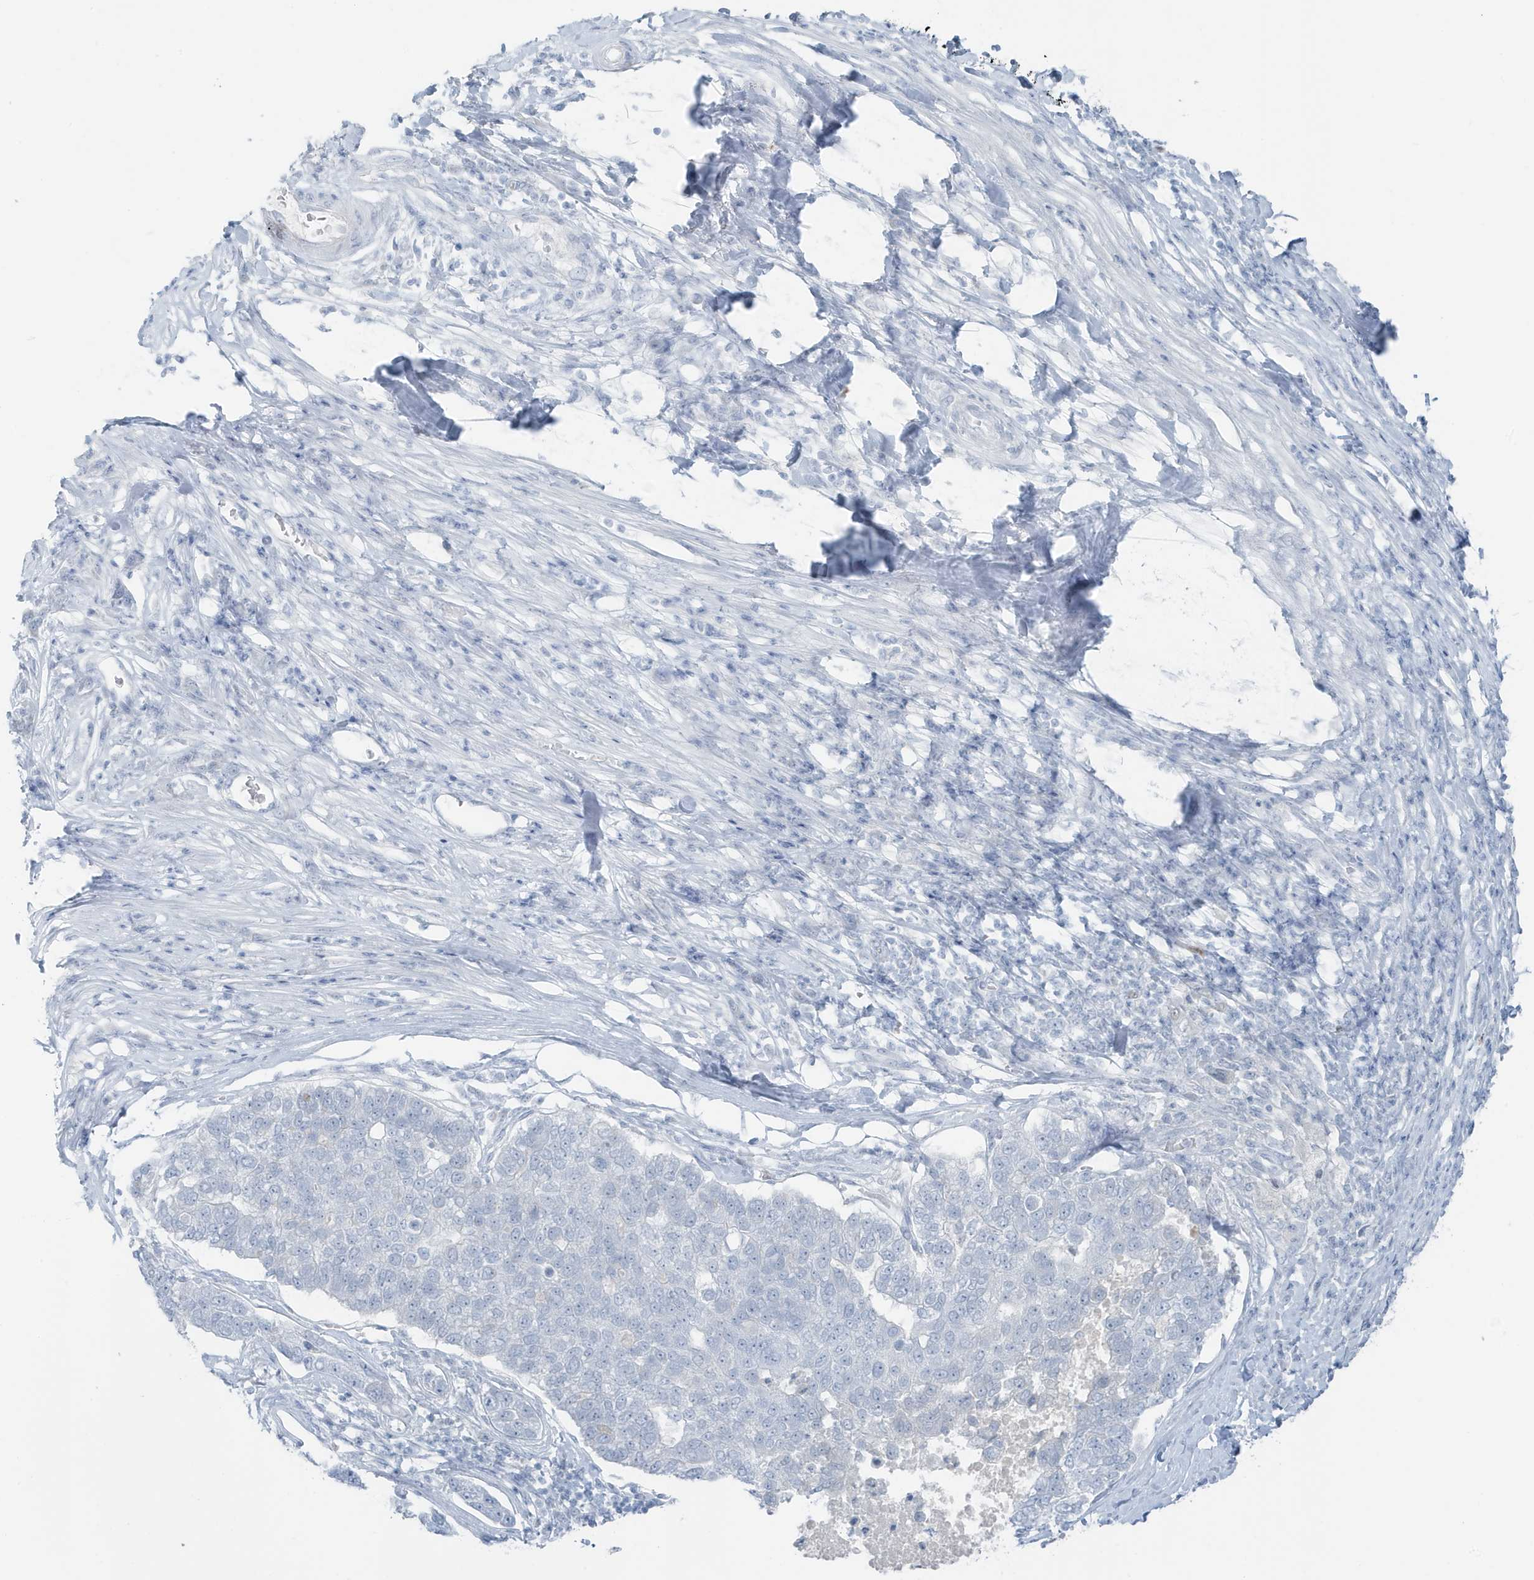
{"staining": {"intensity": "negative", "quantity": "none", "location": "none"}, "tissue": "pancreatic cancer", "cell_type": "Tumor cells", "image_type": "cancer", "snomed": [{"axis": "morphology", "description": "Adenocarcinoma, NOS"}, {"axis": "topography", "description": "Pancreas"}], "caption": "Immunohistochemistry (IHC) micrograph of human adenocarcinoma (pancreatic) stained for a protein (brown), which reveals no positivity in tumor cells.", "gene": "ZFP64", "patient": {"sex": "female", "age": 61}}